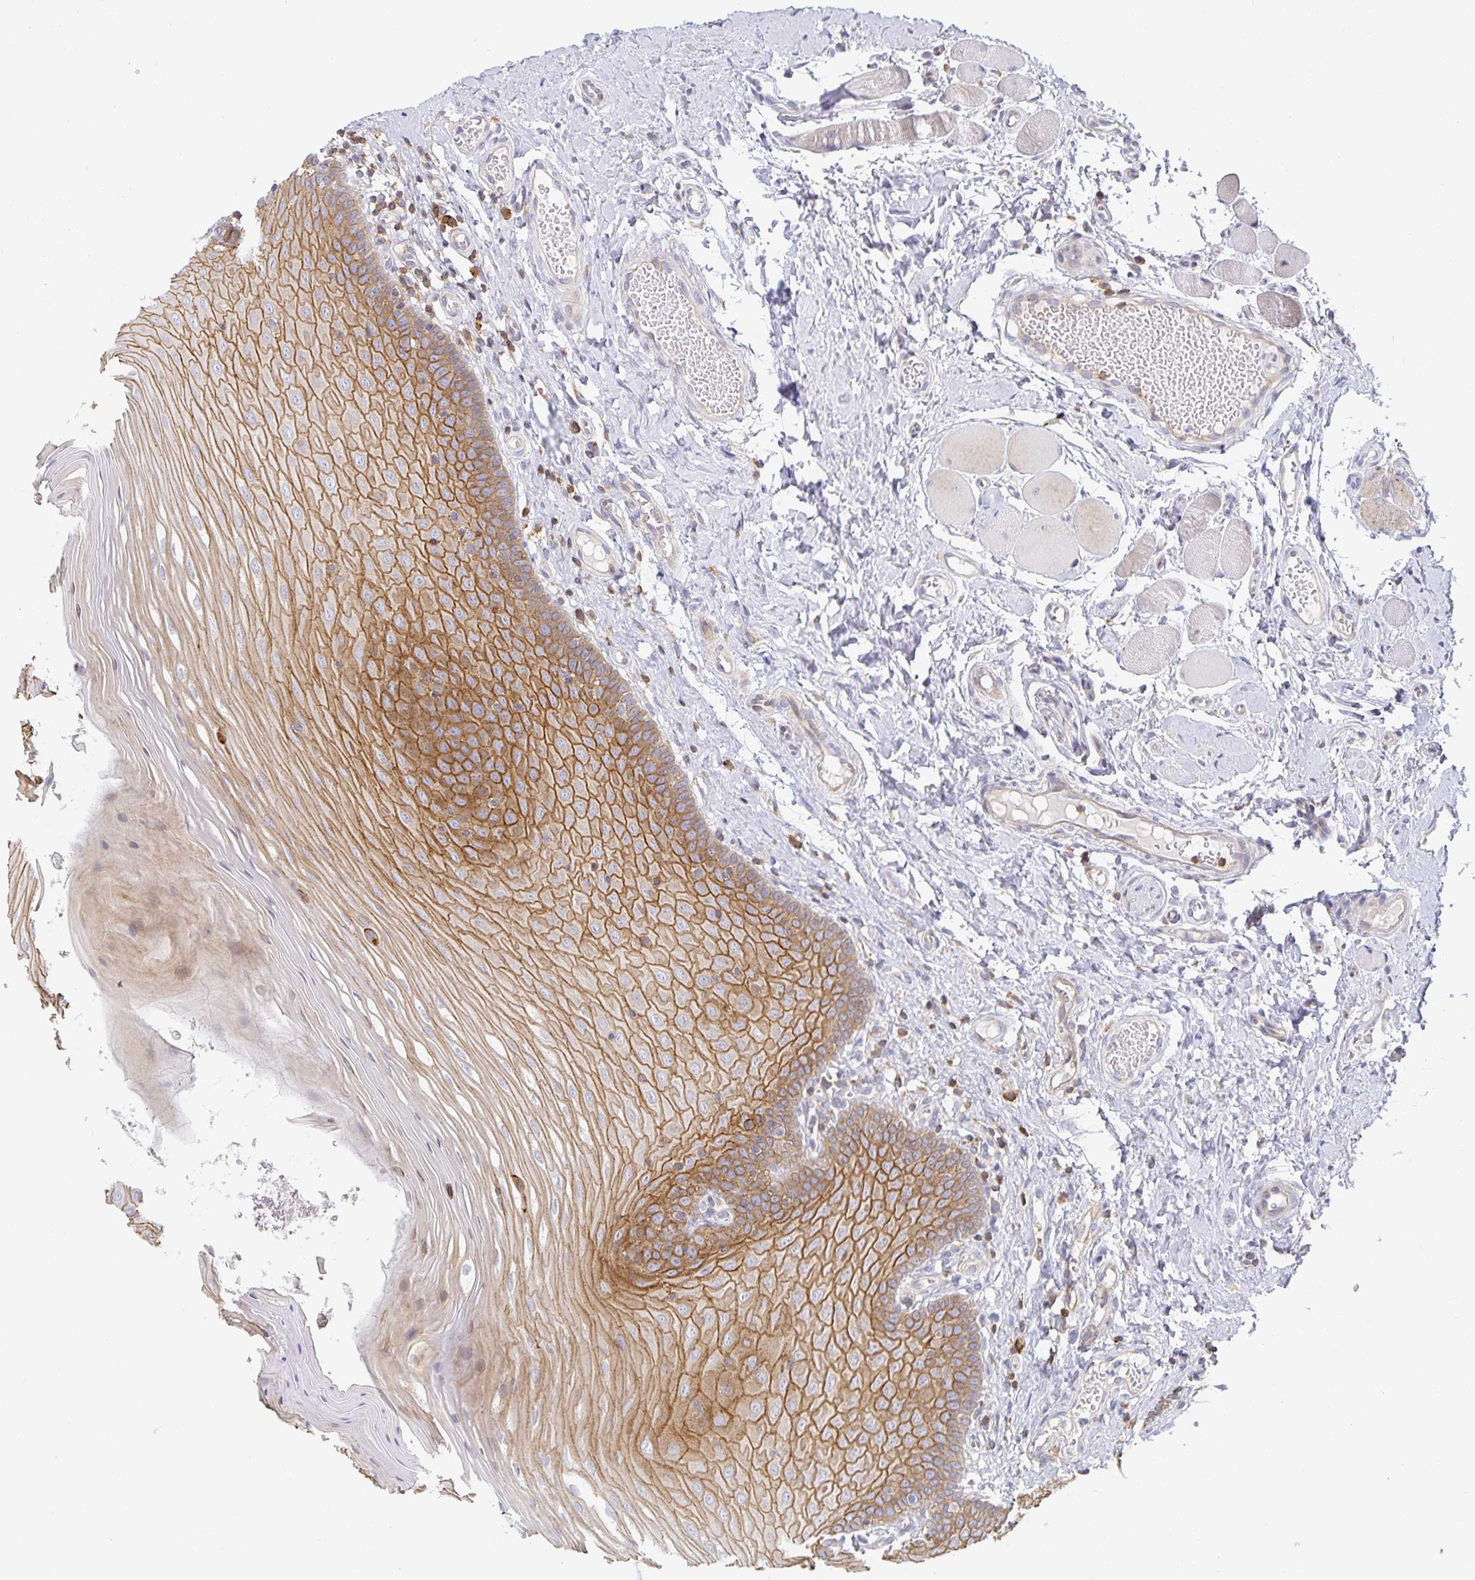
{"staining": {"intensity": "moderate", "quantity": ">75%", "location": "cytoplasmic/membranous"}, "tissue": "oral mucosa", "cell_type": "Squamous epithelial cells", "image_type": "normal", "snomed": [{"axis": "morphology", "description": "Normal tissue, NOS"}, {"axis": "topography", "description": "Oral tissue"}, {"axis": "topography", "description": "Tounge, NOS"}], "caption": "DAB immunohistochemical staining of benign human oral mucosa exhibits moderate cytoplasmic/membranous protein staining in about >75% of squamous epithelial cells.", "gene": "NOMO1", "patient": {"sex": "female", "age": 58}}